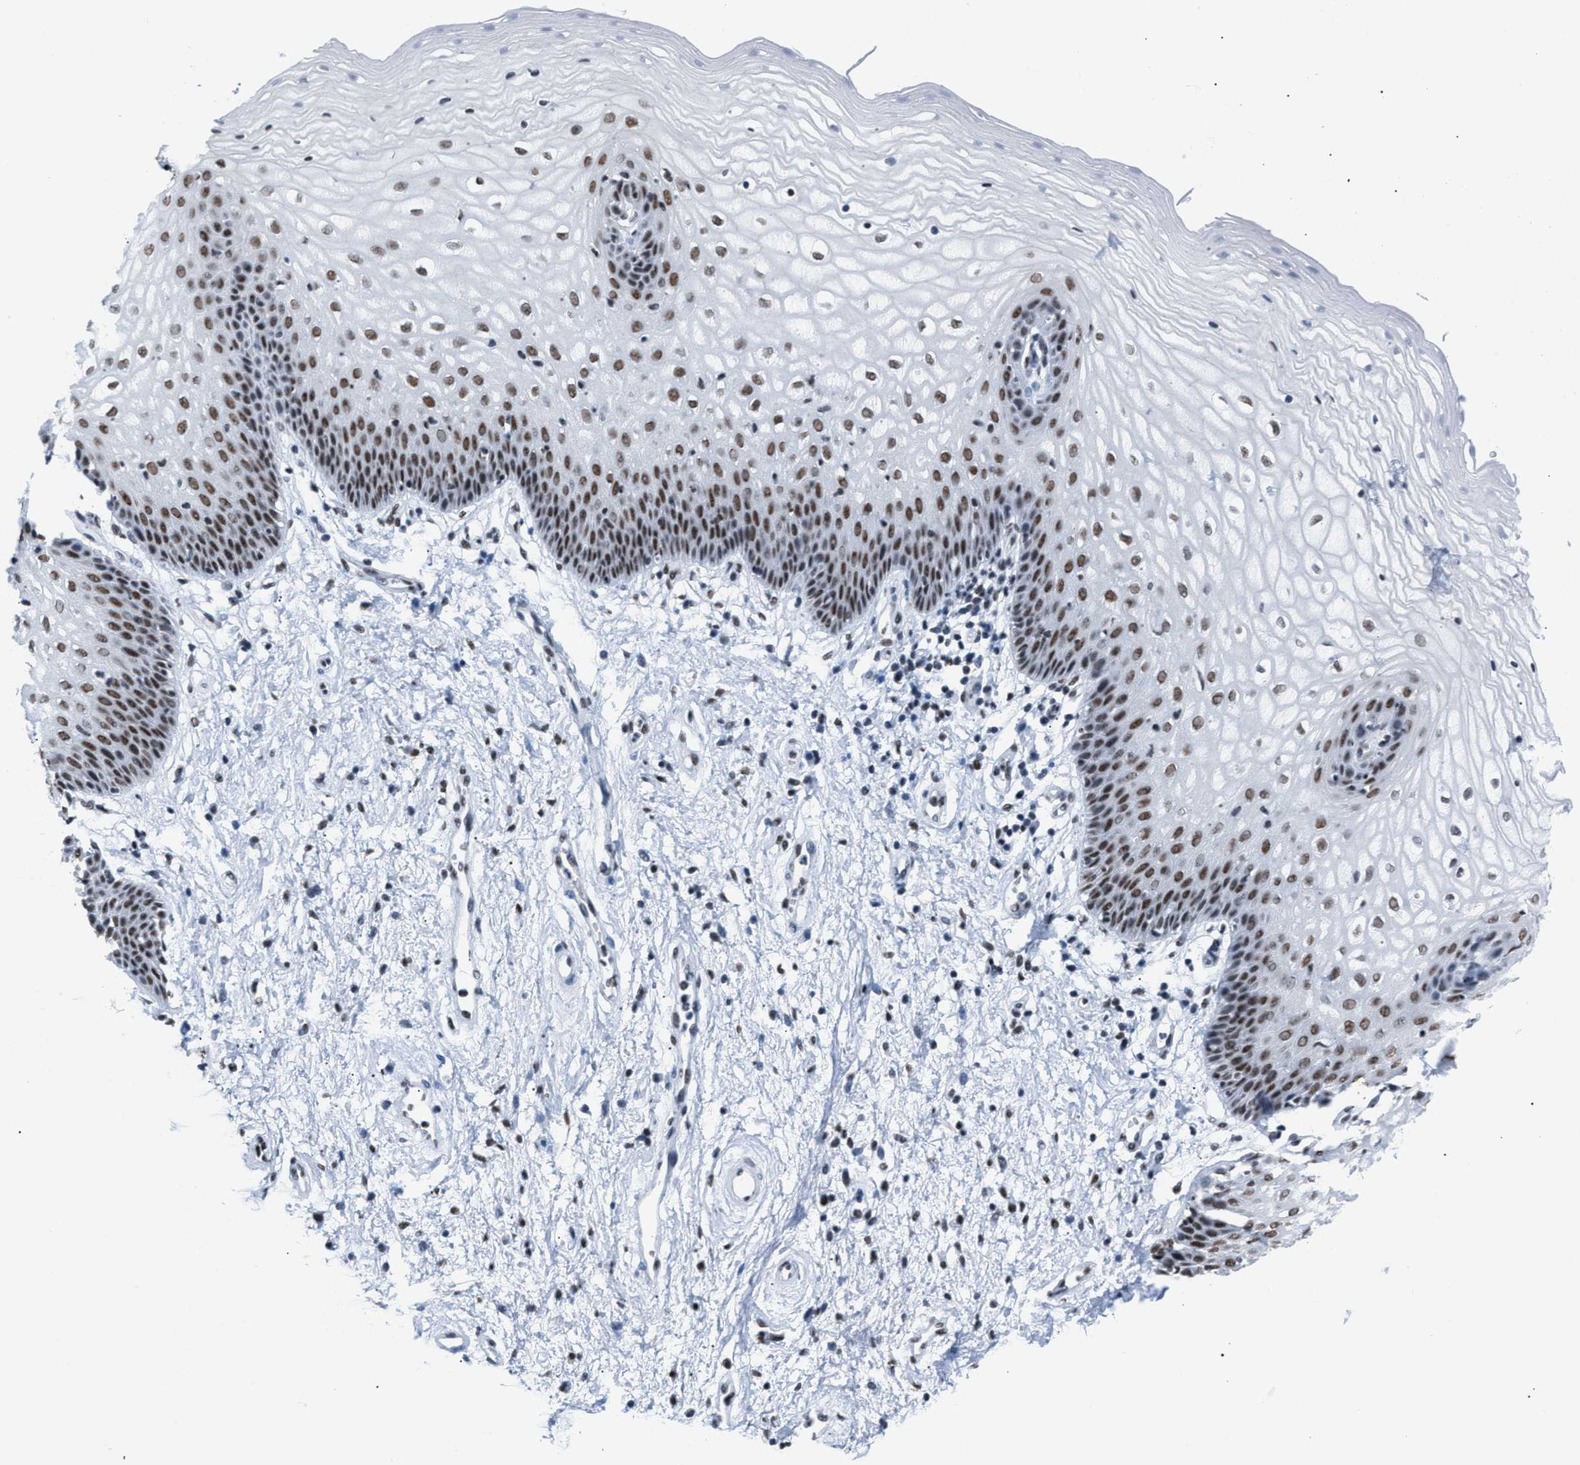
{"staining": {"intensity": "moderate", "quantity": ">75%", "location": "nuclear"}, "tissue": "vagina", "cell_type": "Squamous epithelial cells", "image_type": "normal", "snomed": [{"axis": "morphology", "description": "Normal tissue, NOS"}, {"axis": "topography", "description": "Vagina"}], "caption": "An image showing moderate nuclear staining in about >75% of squamous epithelial cells in benign vagina, as visualized by brown immunohistochemical staining.", "gene": "CCAR2", "patient": {"sex": "female", "age": 34}}